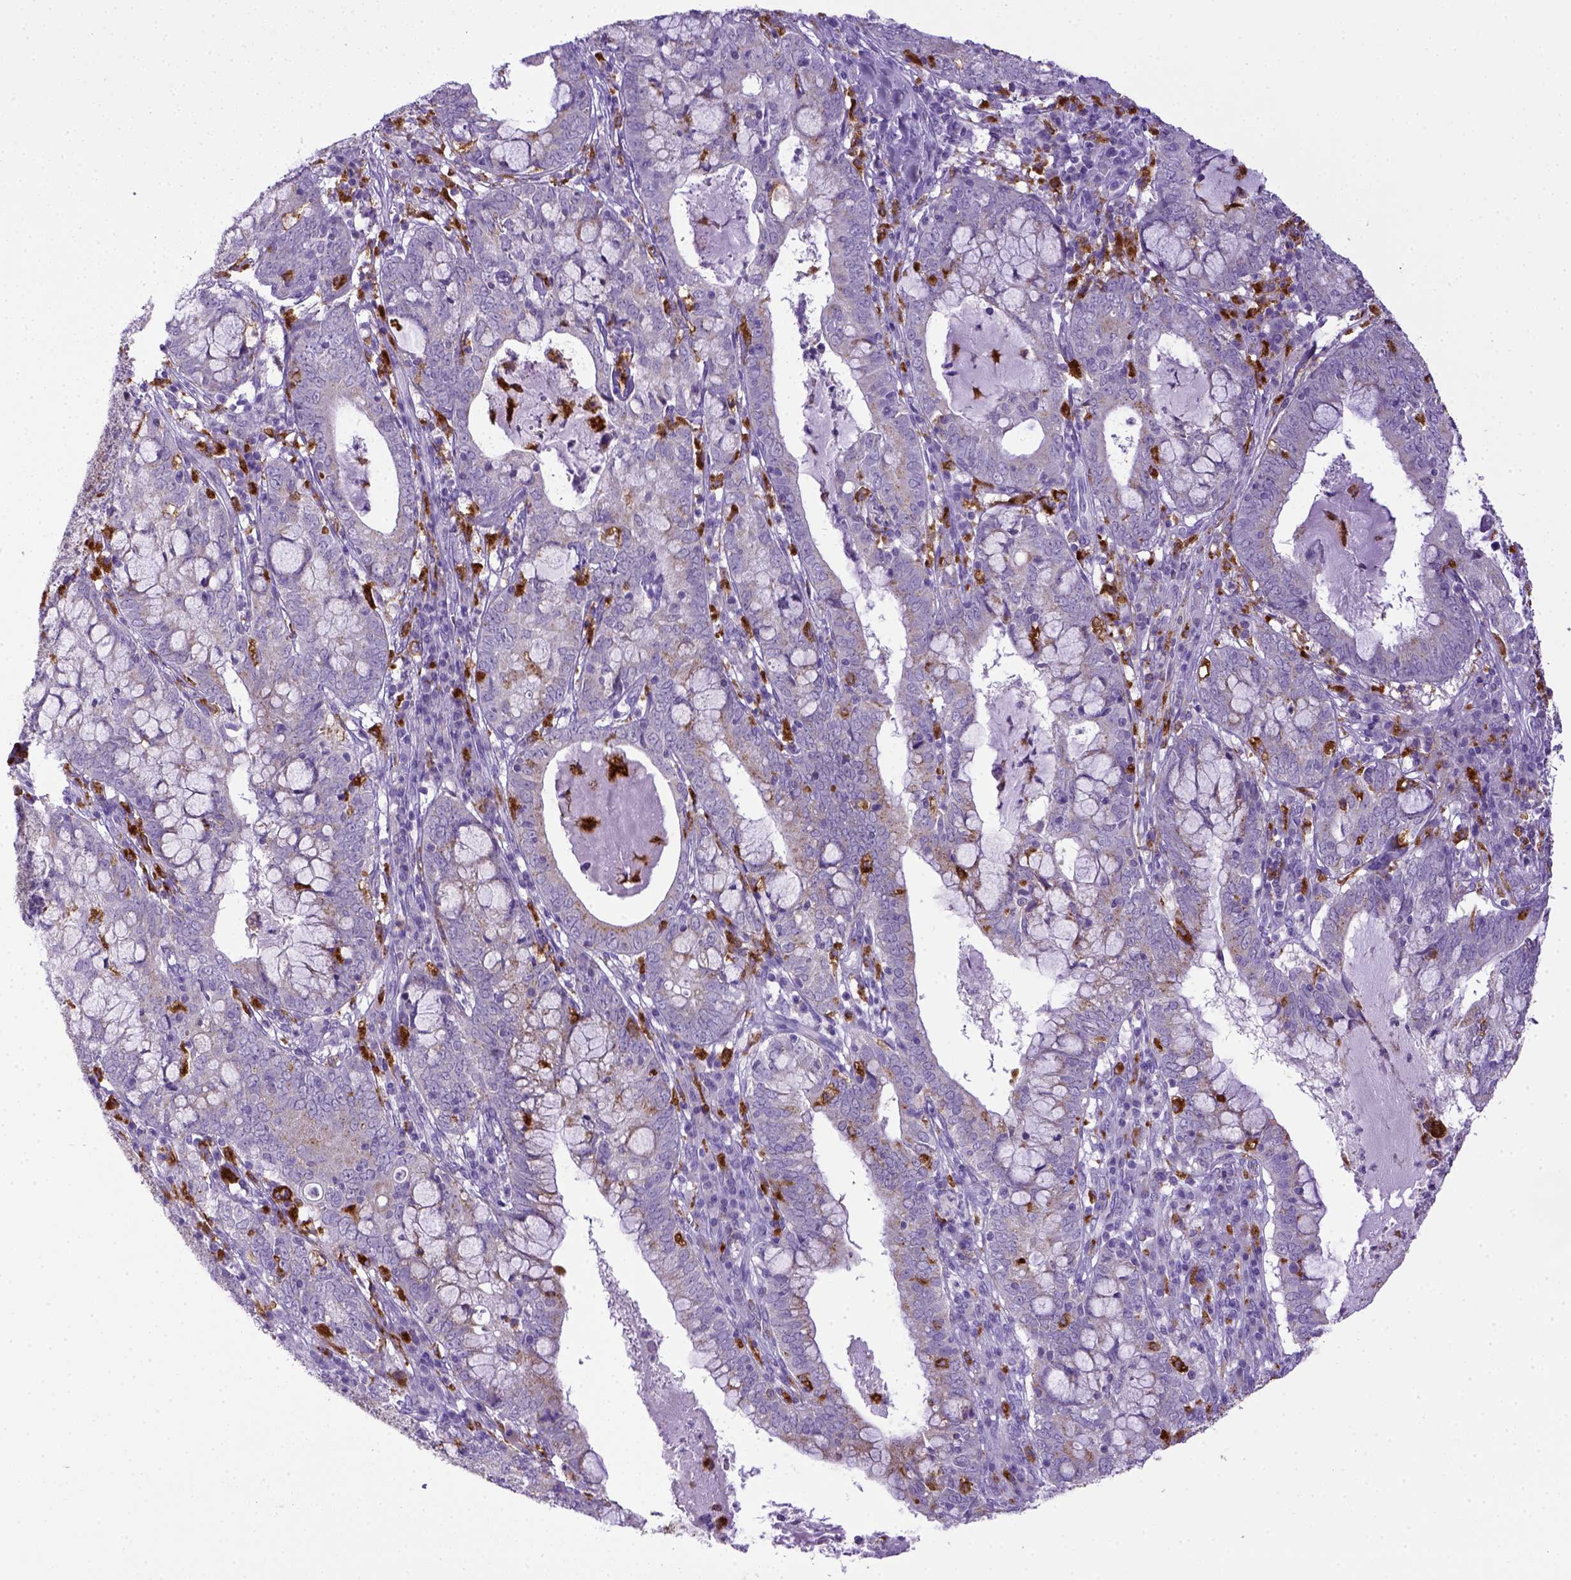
{"staining": {"intensity": "negative", "quantity": "none", "location": "none"}, "tissue": "cervical cancer", "cell_type": "Tumor cells", "image_type": "cancer", "snomed": [{"axis": "morphology", "description": "Adenocarcinoma, NOS"}, {"axis": "topography", "description": "Cervix"}], "caption": "This is an IHC micrograph of human cervical cancer. There is no positivity in tumor cells.", "gene": "CD68", "patient": {"sex": "female", "age": 40}}